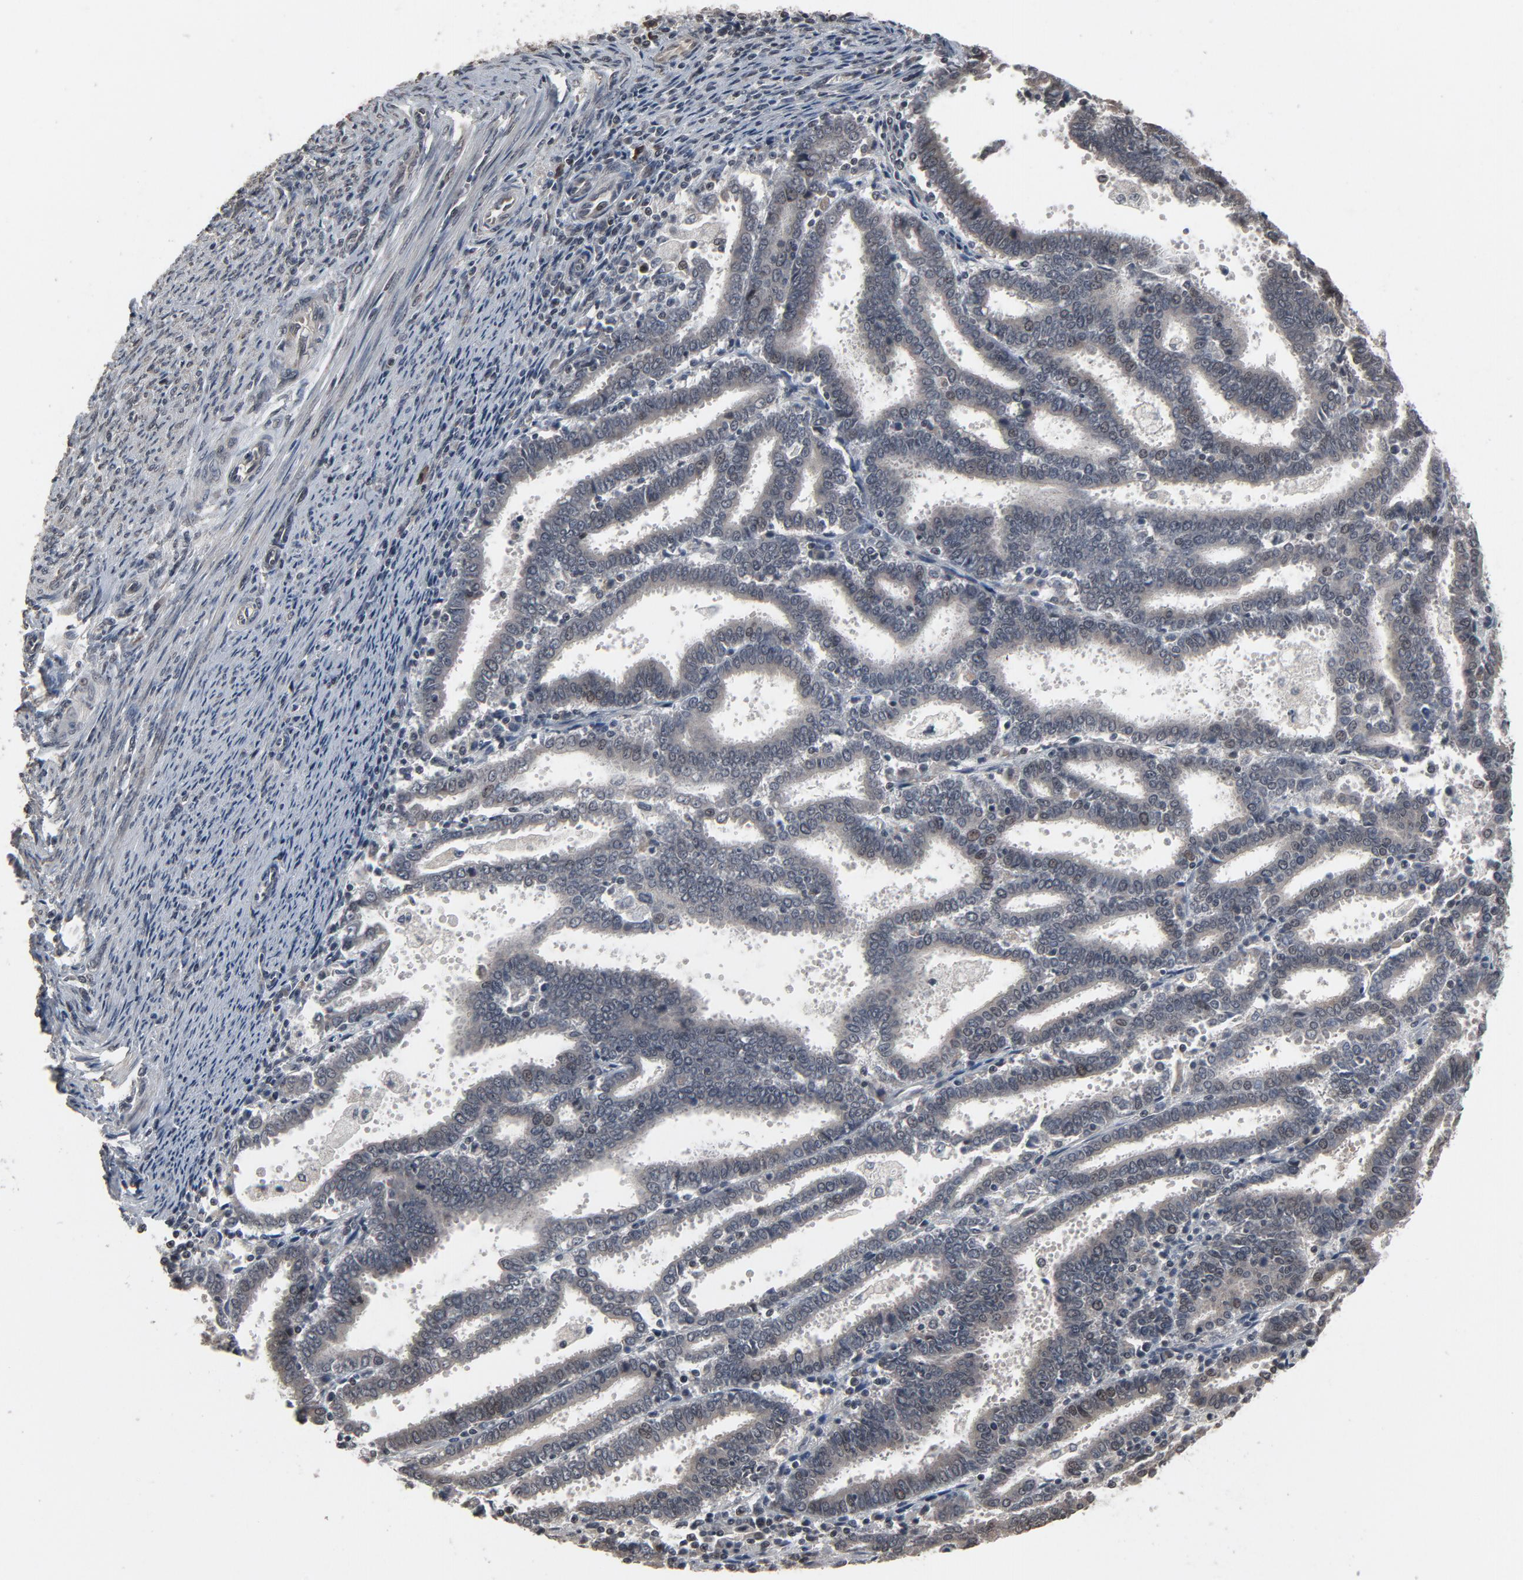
{"staining": {"intensity": "weak", "quantity": "<25%", "location": "nuclear"}, "tissue": "endometrial cancer", "cell_type": "Tumor cells", "image_type": "cancer", "snomed": [{"axis": "morphology", "description": "Adenocarcinoma, NOS"}, {"axis": "topography", "description": "Uterus"}], "caption": "Tumor cells show no significant protein expression in endometrial adenocarcinoma.", "gene": "POM121", "patient": {"sex": "female", "age": 83}}